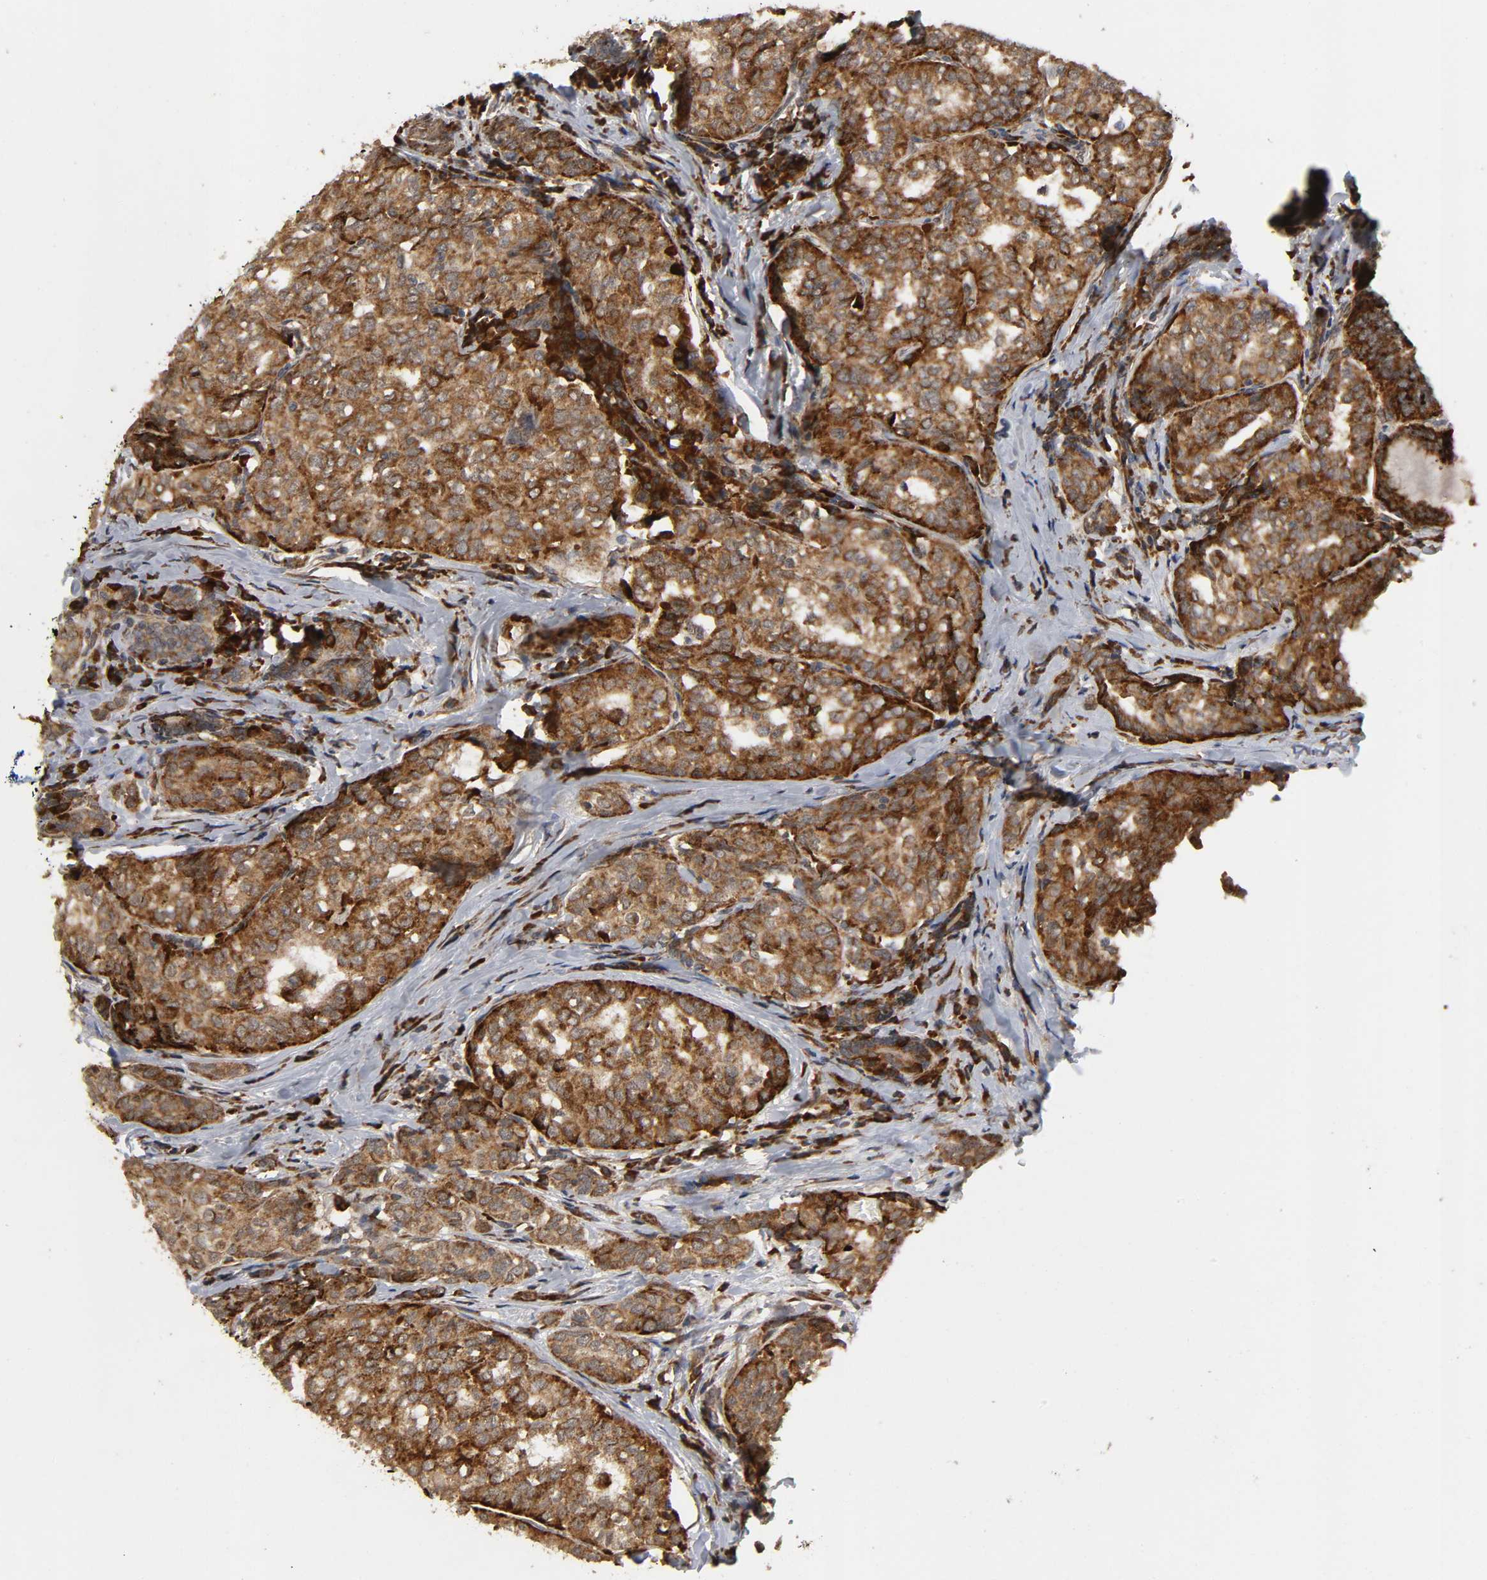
{"staining": {"intensity": "strong", "quantity": ">75%", "location": "cytoplasmic/membranous"}, "tissue": "thyroid cancer", "cell_type": "Tumor cells", "image_type": "cancer", "snomed": [{"axis": "morphology", "description": "Papillary adenocarcinoma, NOS"}, {"axis": "topography", "description": "Thyroid gland"}], "caption": "Approximately >75% of tumor cells in thyroid papillary adenocarcinoma show strong cytoplasmic/membranous protein positivity as visualized by brown immunohistochemical staining.", "gene": "SLC30A9", "patient": {"sex": "female", "age": 30}}